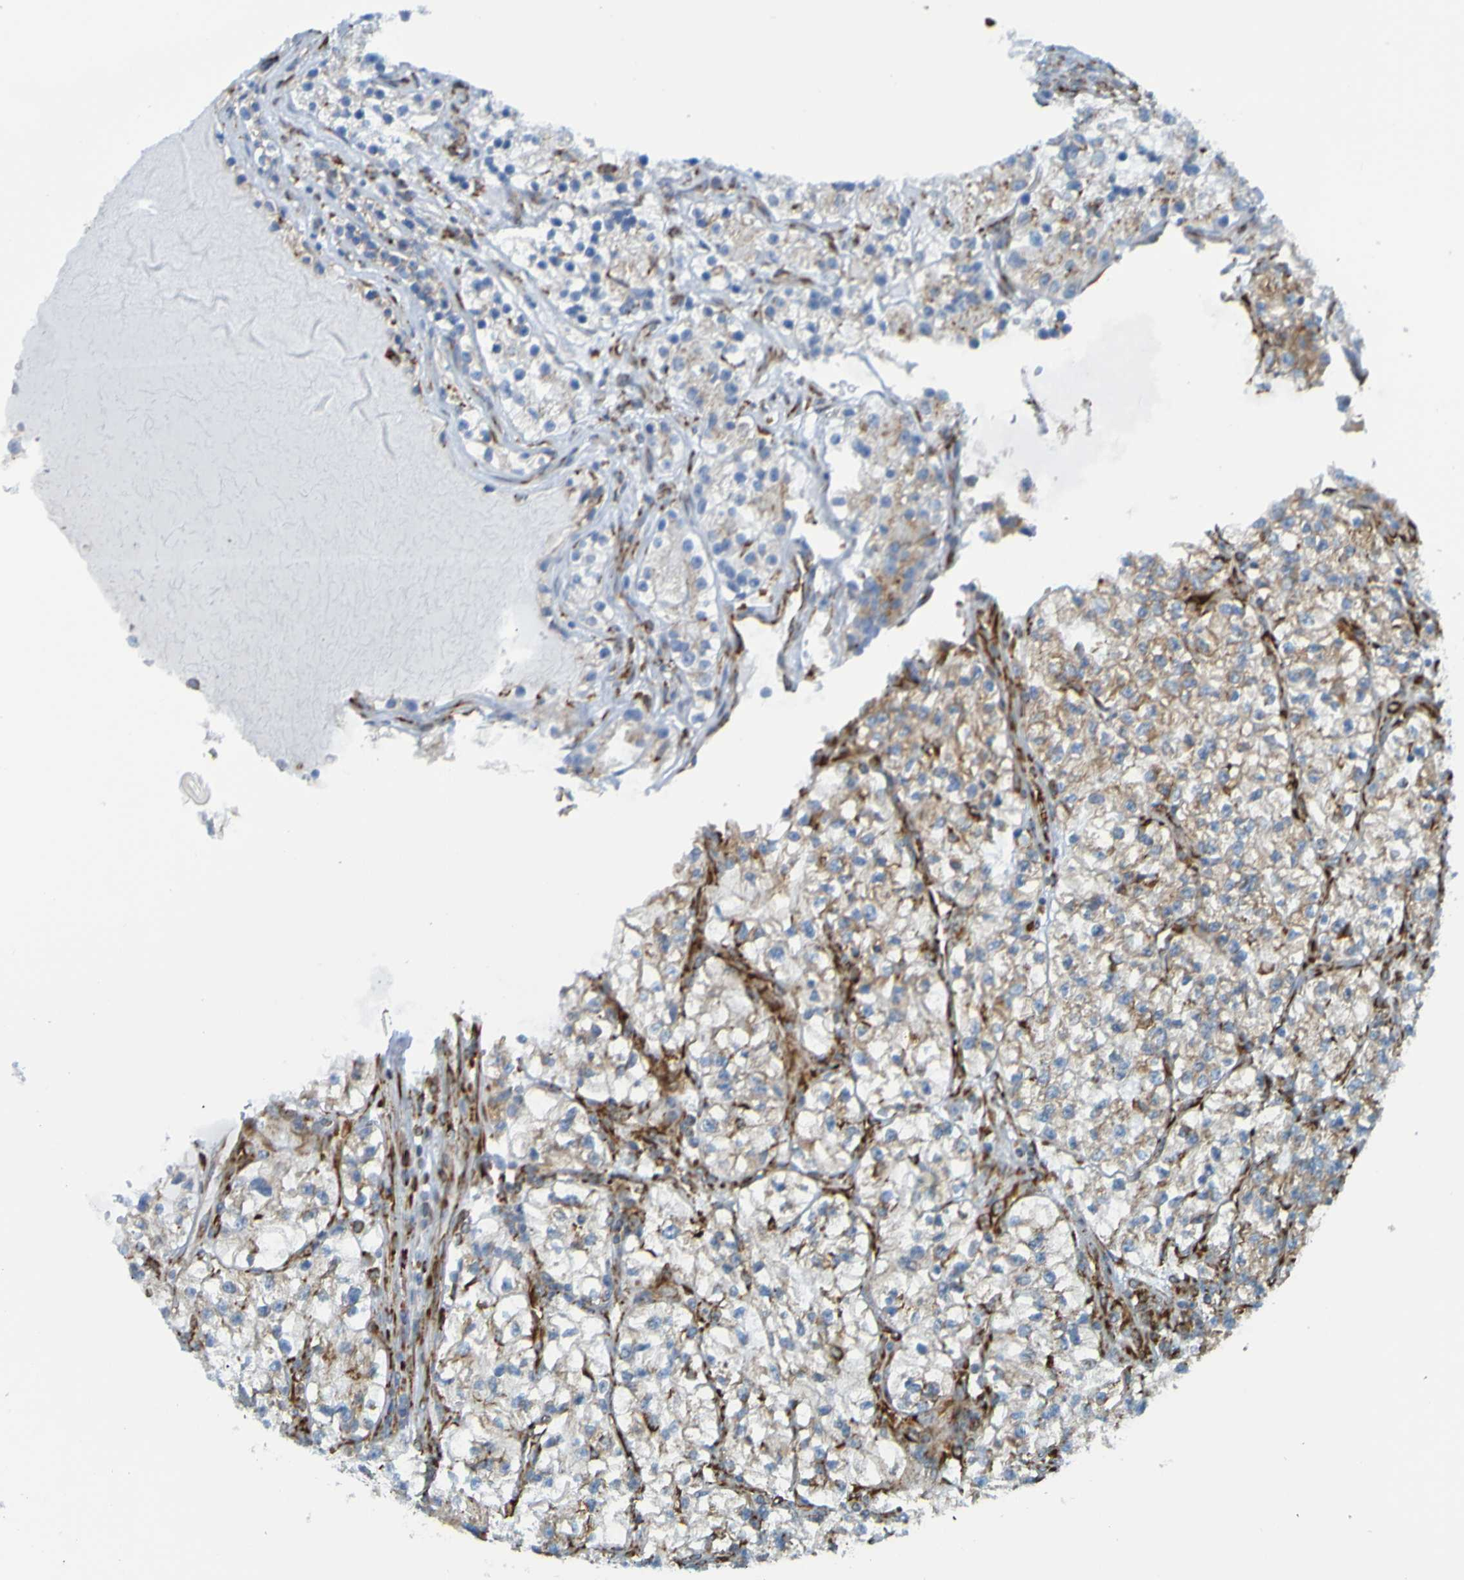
{"staining": {"intensity": "negative", "quantity": "none", "location": "none"}, "tissue": "renal cancer", "cell_type": "Tumor cells", "image_type": "cancer", "snomed": [{"axis": "morphology", "description": "Adenocarcinoma, NOS"}, {"axis": "topography", "description": "Kidney"}], "caption": "This is an immunohistochemistry (IHC) image of human renal adenocarcinoma. There is no expression in tumor cells.", "gene": "SSR1", "patient": {"sex": "female", "age": 57}}